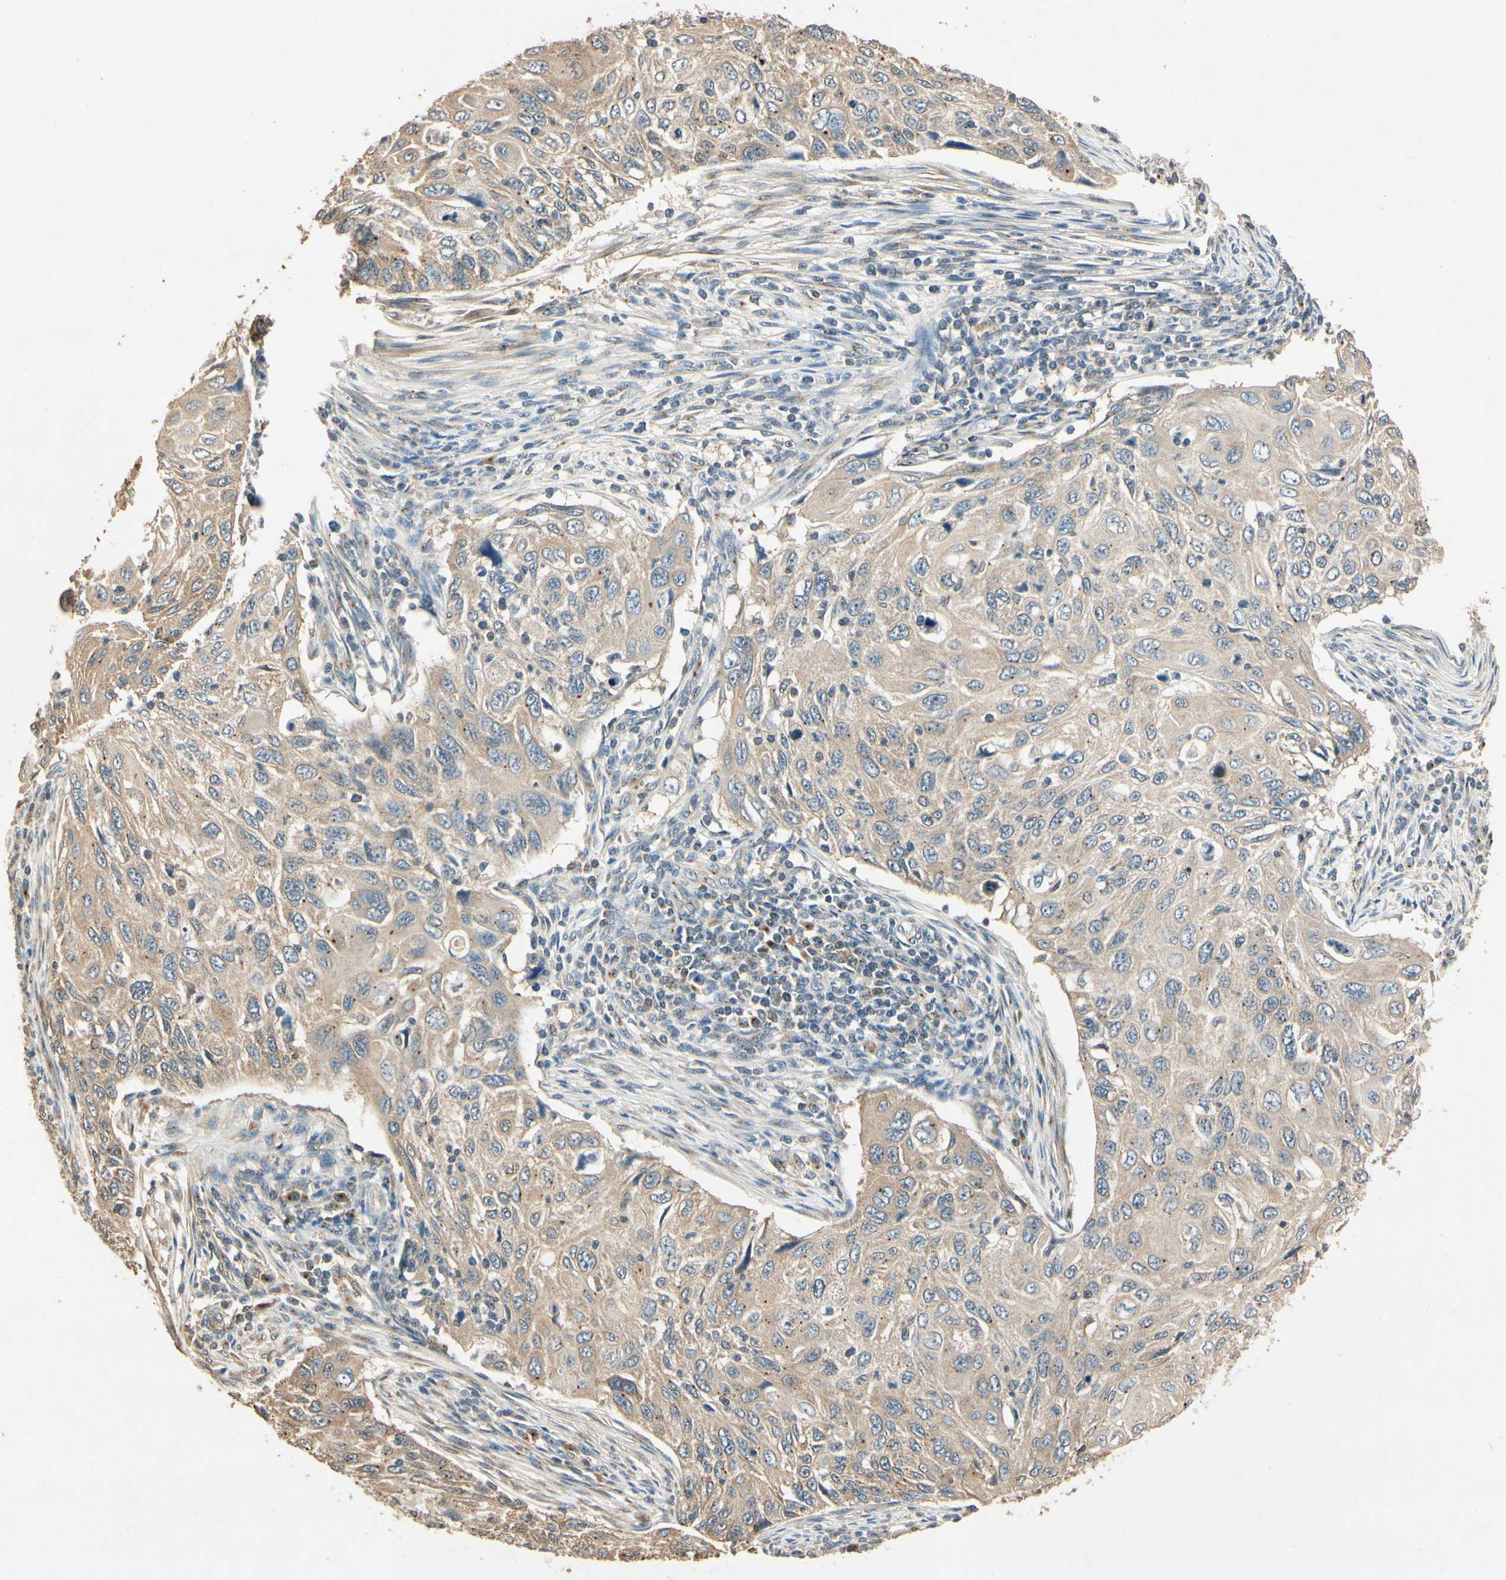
{"staining": {"intensity": "weak", "quantity": ">75%", "location": "cytoplasmic/membranous"}, "tissue": "cervical cancer", "cell_type": "Tumor cells", "image_type": "cancer", "snomed": [{"axis": "morphology", "description": "Squamous cell carcinoma, NOS"}, {"axis": "topography", "description": "Cervix"}], "caption": "DAB (3,3'-diaminobenzidine) immunohistochemical staining of cervical cancer exhibits weak cytoplasmic/membranous protein staining in about >75% of tumor cells.", "gene": "AKAP9", "patient": {"sex": "female", "age": 70}}